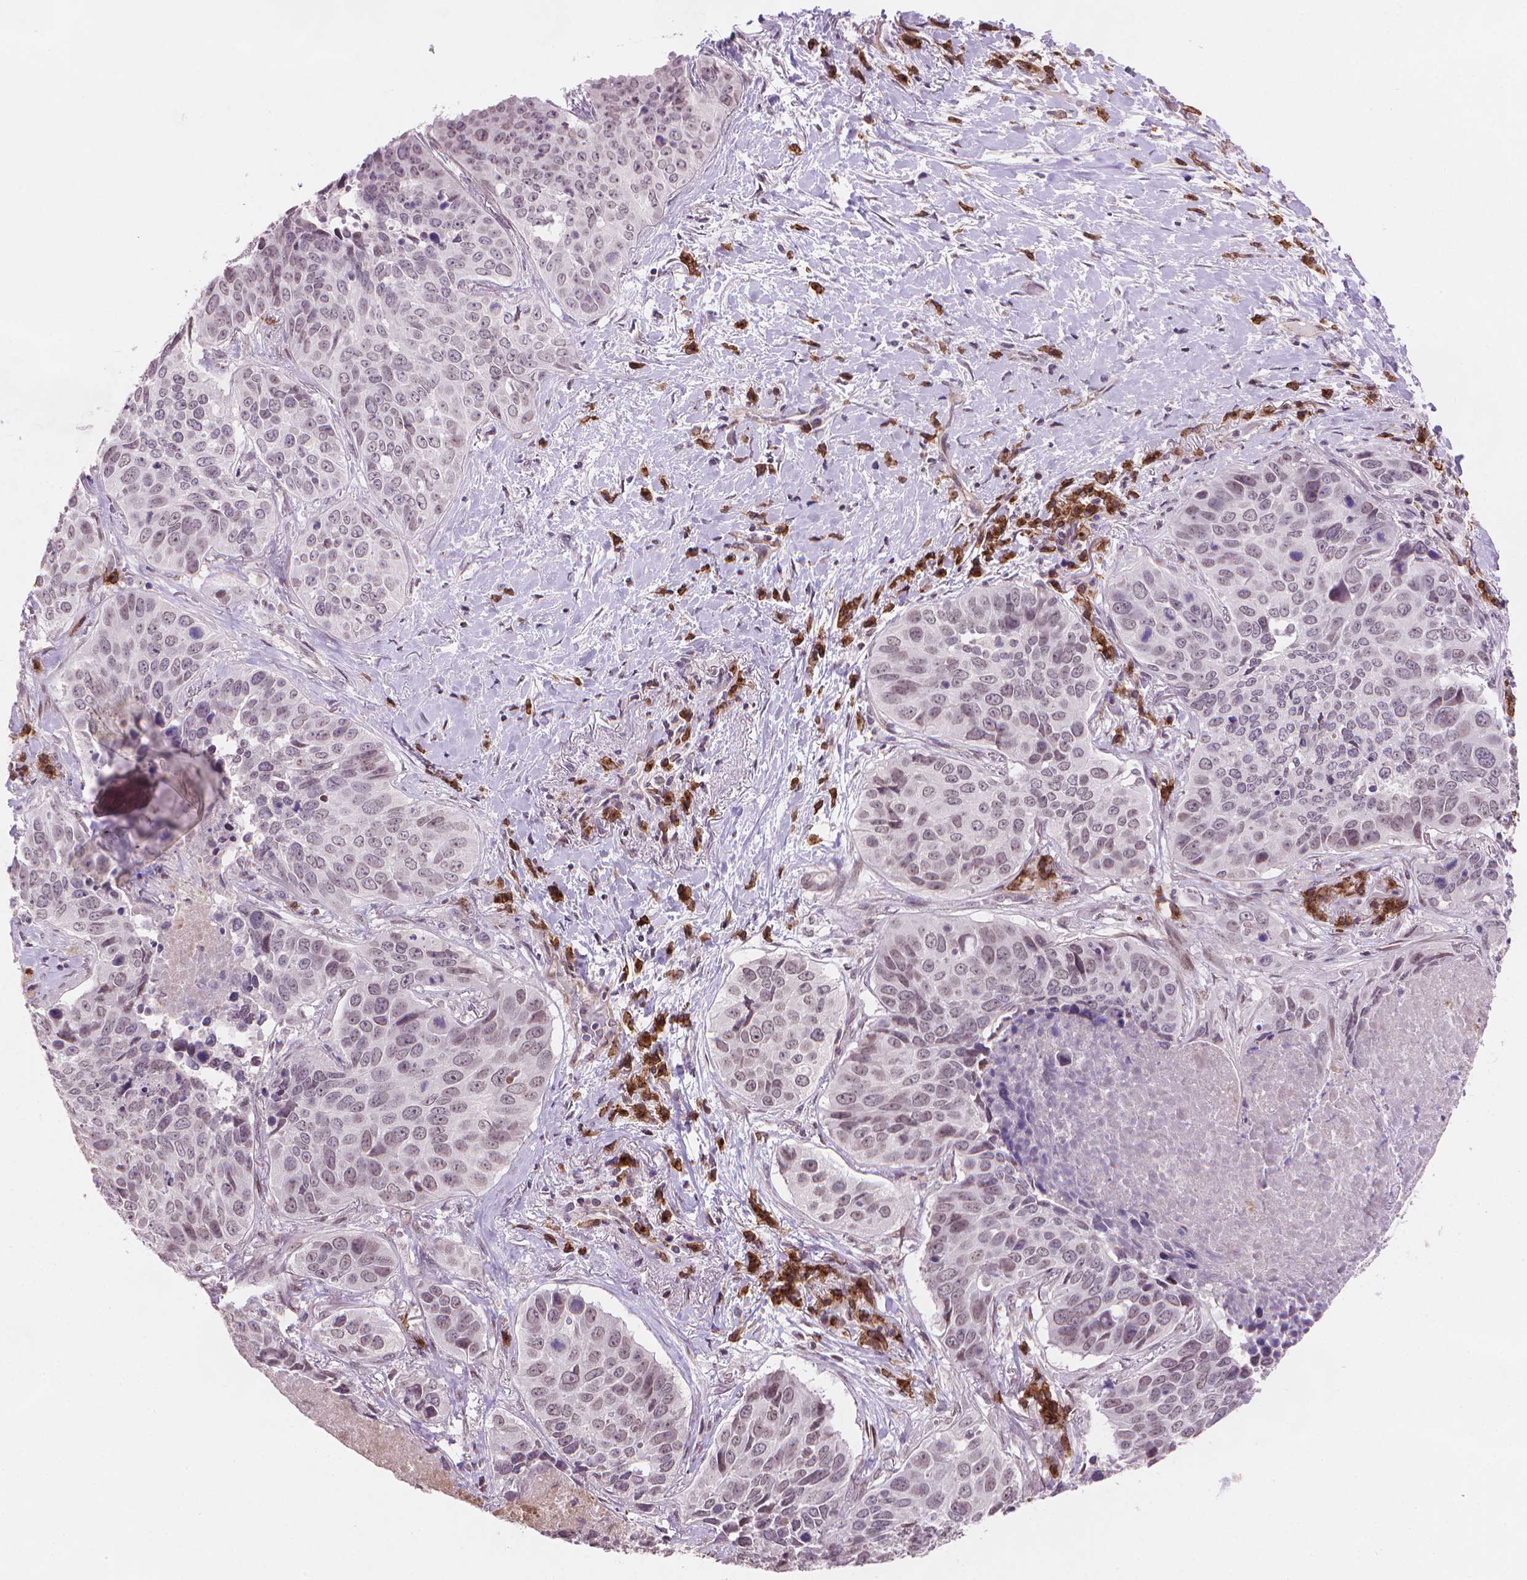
{"staining": {"intensity": "negative", "quantity": "none", "location": "none"}, "tissue": "lung cancer", "cell_type": "Tumor cells", "image_type": "cancer", "snomed": [{"axis": "morphology", "description": "Normal tissue, NOS"}, {"axis": "morphology", "description": "Squamous cell carcinoma, NOS"}, {"axis": "topography", "description": "Bronchus"}, {"axis": "topography", "description": "Lung"}], "caption": "Lung cancer stained for a protein using immunohistochemistry reveals no staining tumor cells.", "gene": "TMEM184A", "patient": {"sex": "male", "age": 64}}